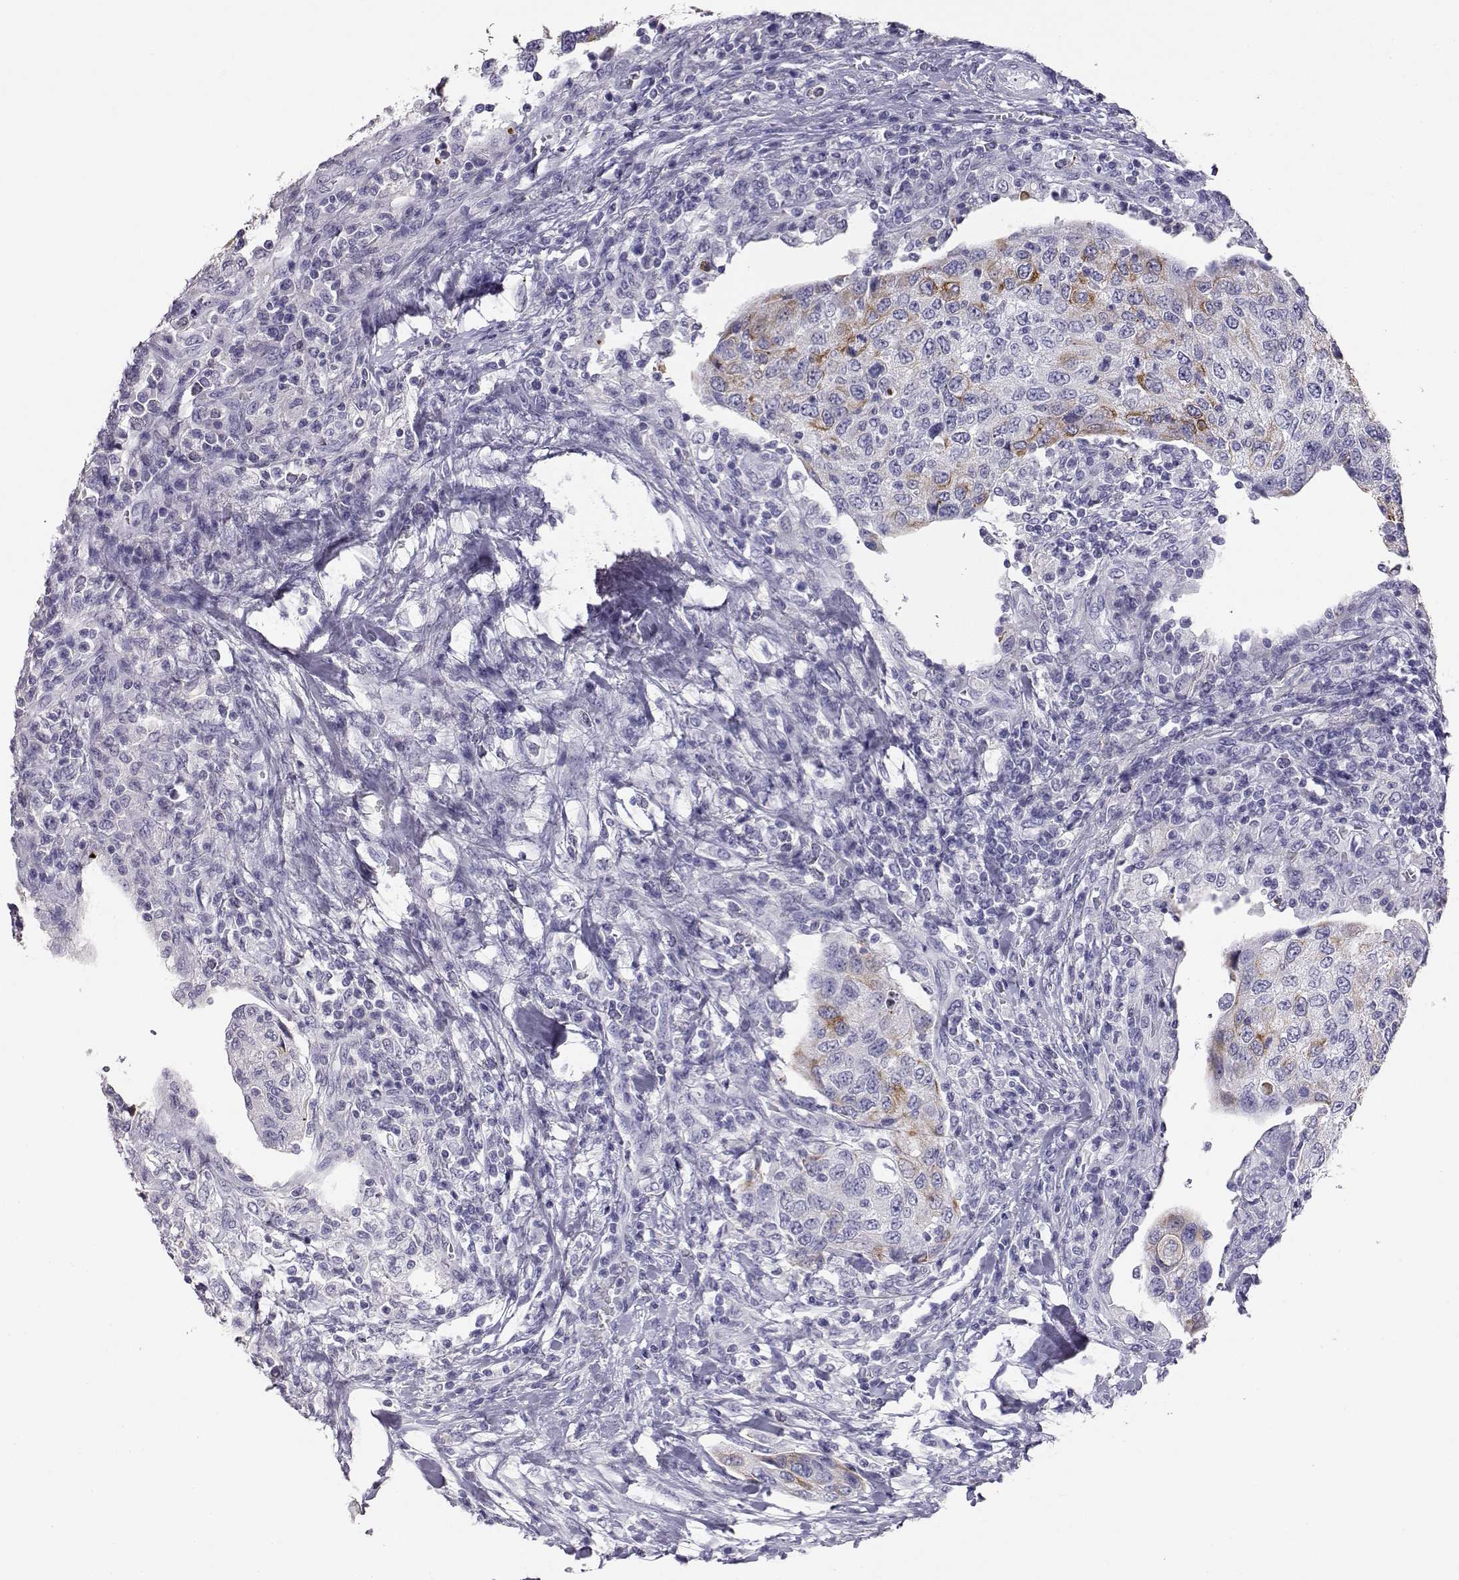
{"staining": {"intensity": "moderate", "quantity": "<25%", "location": "cytoplasmic/membranous,nuclear"}, "tissue": "urothelial cancer", "cell_type": "Tumor cells", "image_type": "cancer", "snomed": [{"axis": "morphology", "description": "Urothelial carcinoma, High grade"}, {"axis": "topography", "description": "Urinary bladder"}], "caption": "Immunohistochemical staining of urothelial cancer reveals low levels of moderate cytoplasmic/membranous and nuclear staining in about <25% of tumor cells.", "gene": "AKR1B1", "patient": {"sex": "female", "age": 78}}